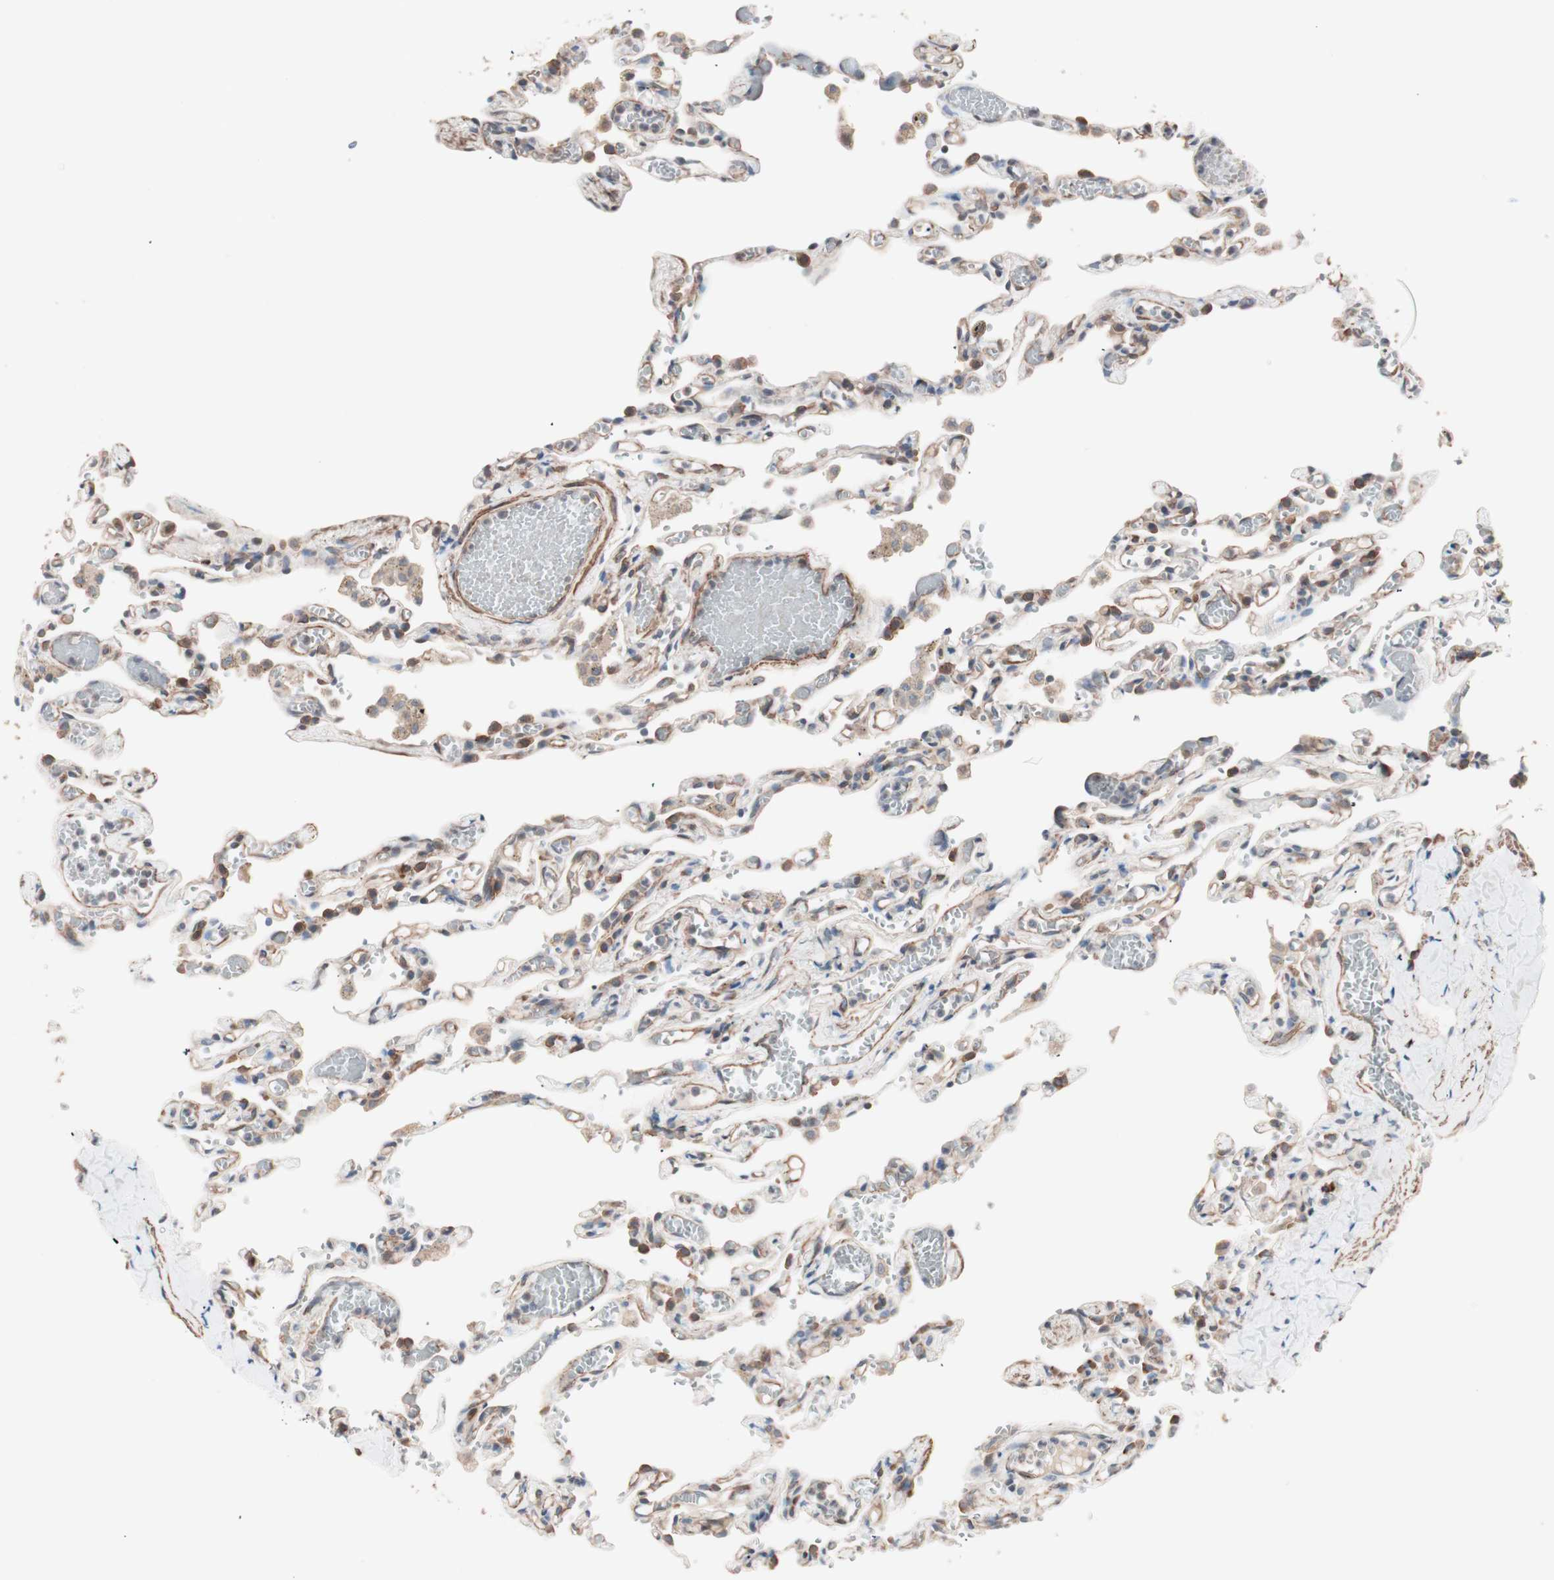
{"staining": {"intensity": "weak", "quantity": "25%-75%", "location": "cytoplasmic/membranous"}, "tissue": "lung", "cell_type": "Alveolar cells", "image_type": "normal", "snomed": [{"axis": "morphology", "description": "Normal tissue, NOS"}, {"axis": "topography", "description": "Lung"}], "caption": "Immunohistochemistry (IHC) of normal lung demonstrates low levels of weak cytoplasmic/membranous expression in approximately 25%-75% of alveolar cells.", "gene": "ALG5", "patient": {"sex": "male", "age": 21}}